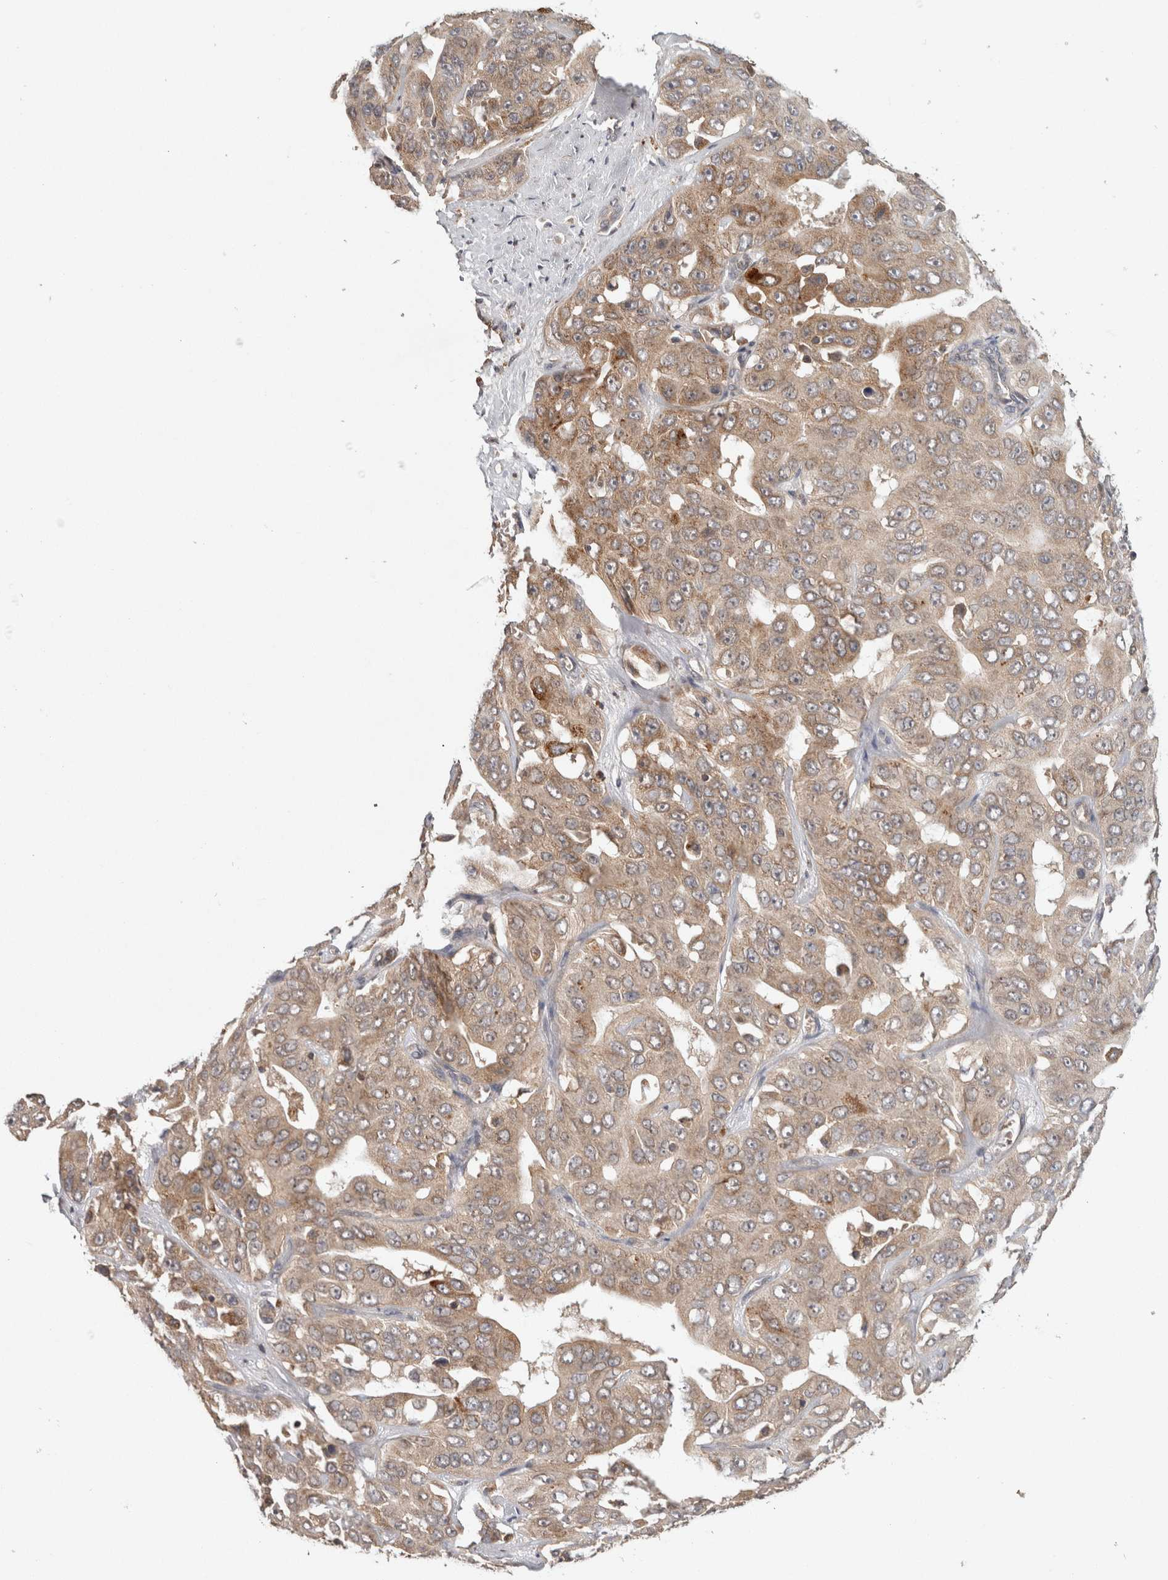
{"staining": {"intensity": "weak", "quantity": ">75%", "location": "cytoplasmic/membranous"}, "tissue": "liver cancer", "cell_type": "Tumor cells", "image_type": "cancer", "snomed": [{"axis": "morphology", "description": "Cholangiocarcinoma"}, {"axis": "topography", "description": "Liver"}], "caption": "Immunohistochemical staining of cholangiocarcinoma (liver) reveals weak cytoplasmic/membranous protein expression in approximately >75% of tumor cells.", "gene": "HMOX2", "patient": {"sex": "female", "age": 52}}